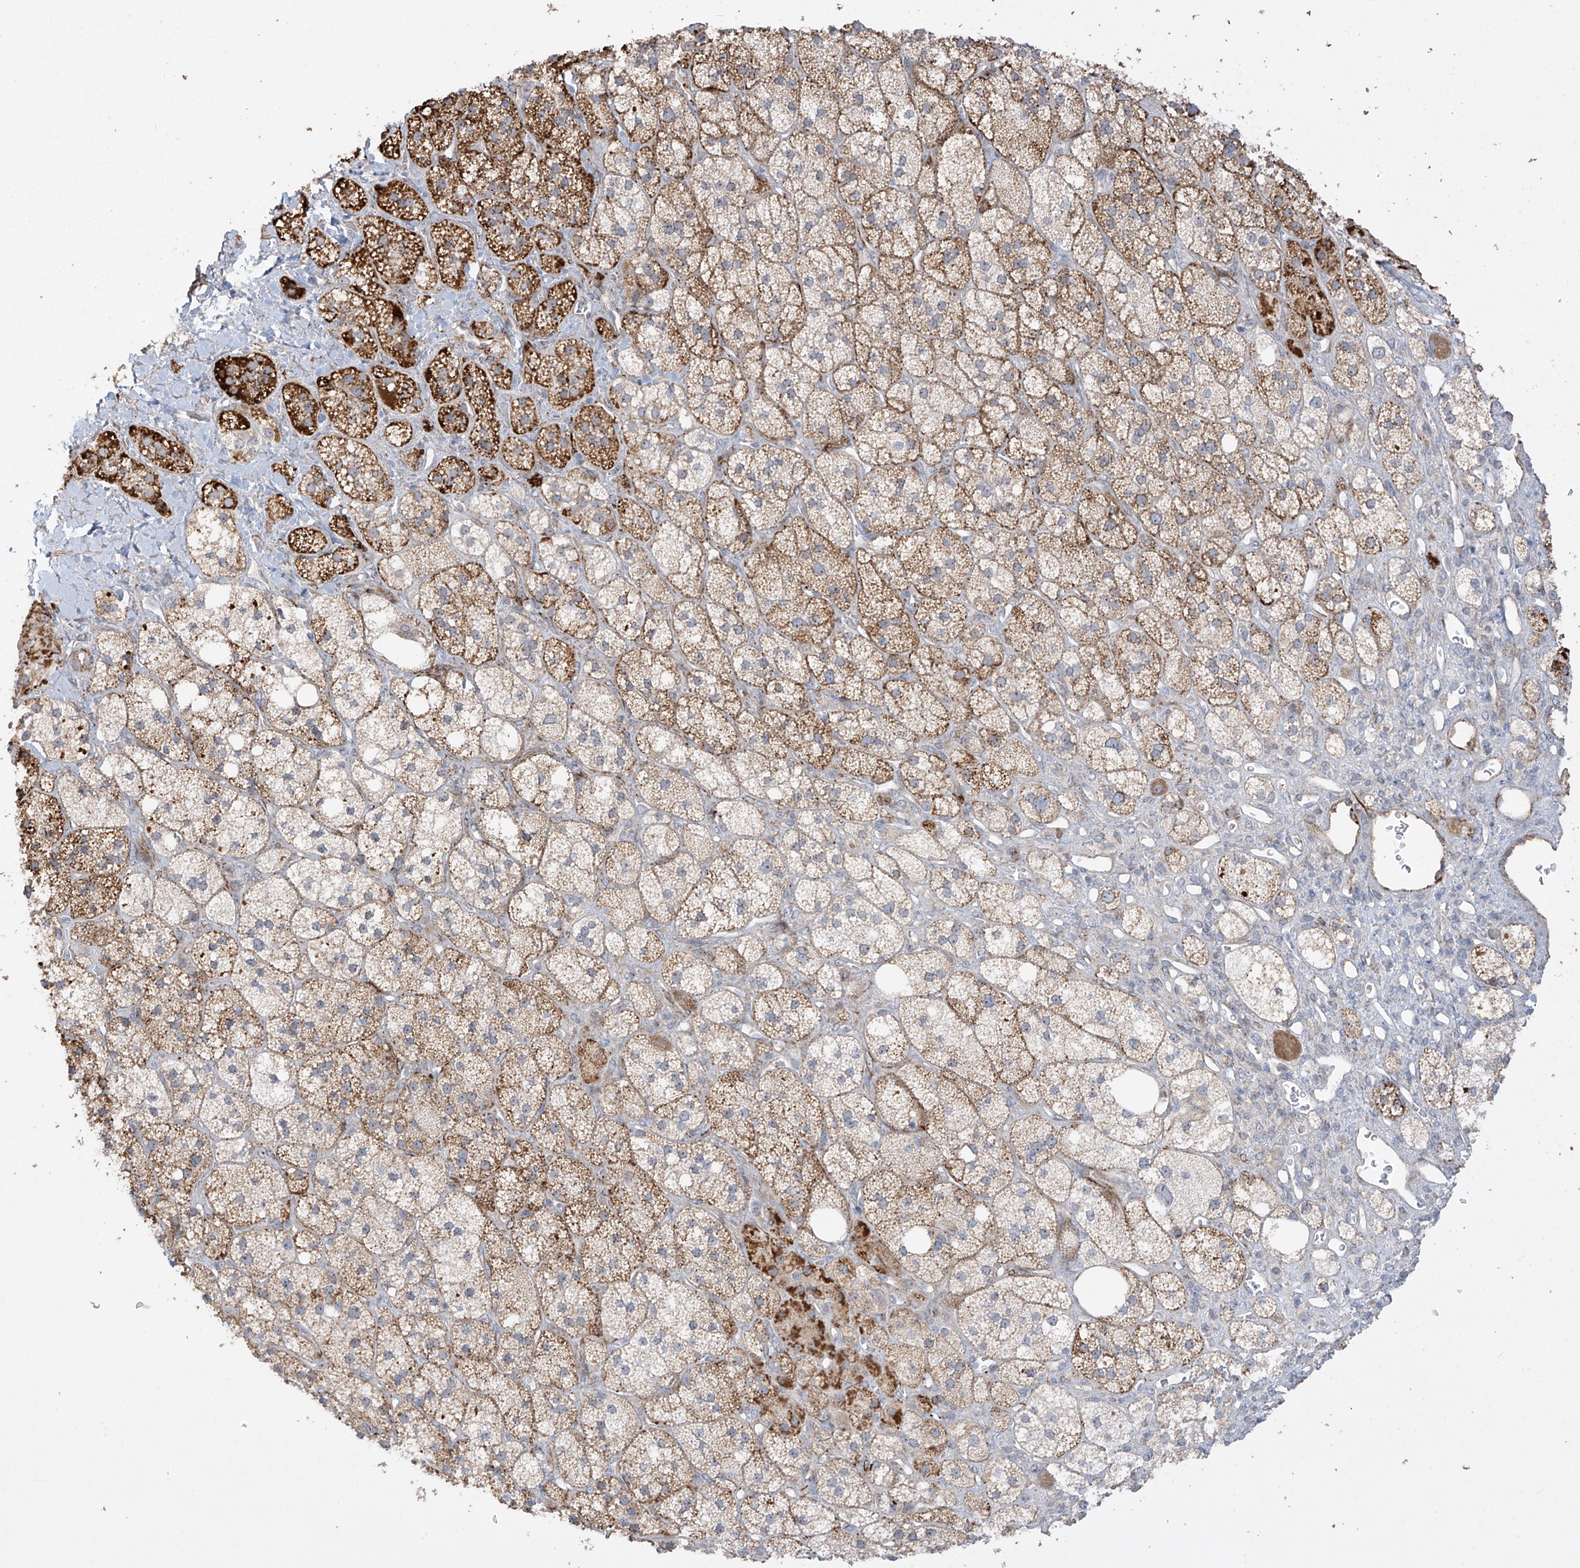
{"staining": {"intensity": "moderate", "quantity": "25%-75%", "location": "cytoplasmic/membranous"}, "tissue": "adrenal gland", "cell_type": "Glandular cells", "image_type": "normal", "snomed": [{"axis": "morphology", "description": "Normal tissue, NOS"}, {"axis": "topography", "description": "Adrenal gland"}], "caption": "Immunohistochemical staining of benign adrenal gland exhibits moderate cytoplasmic/membranous protein expression in approximately 25%-75% of glandular cells. Immunohistochemistry stains the protein of interest in brown and the nuclei are stained blue.", "gene": "DCDC2", "patient": {"sex": "male", "age": 61}}